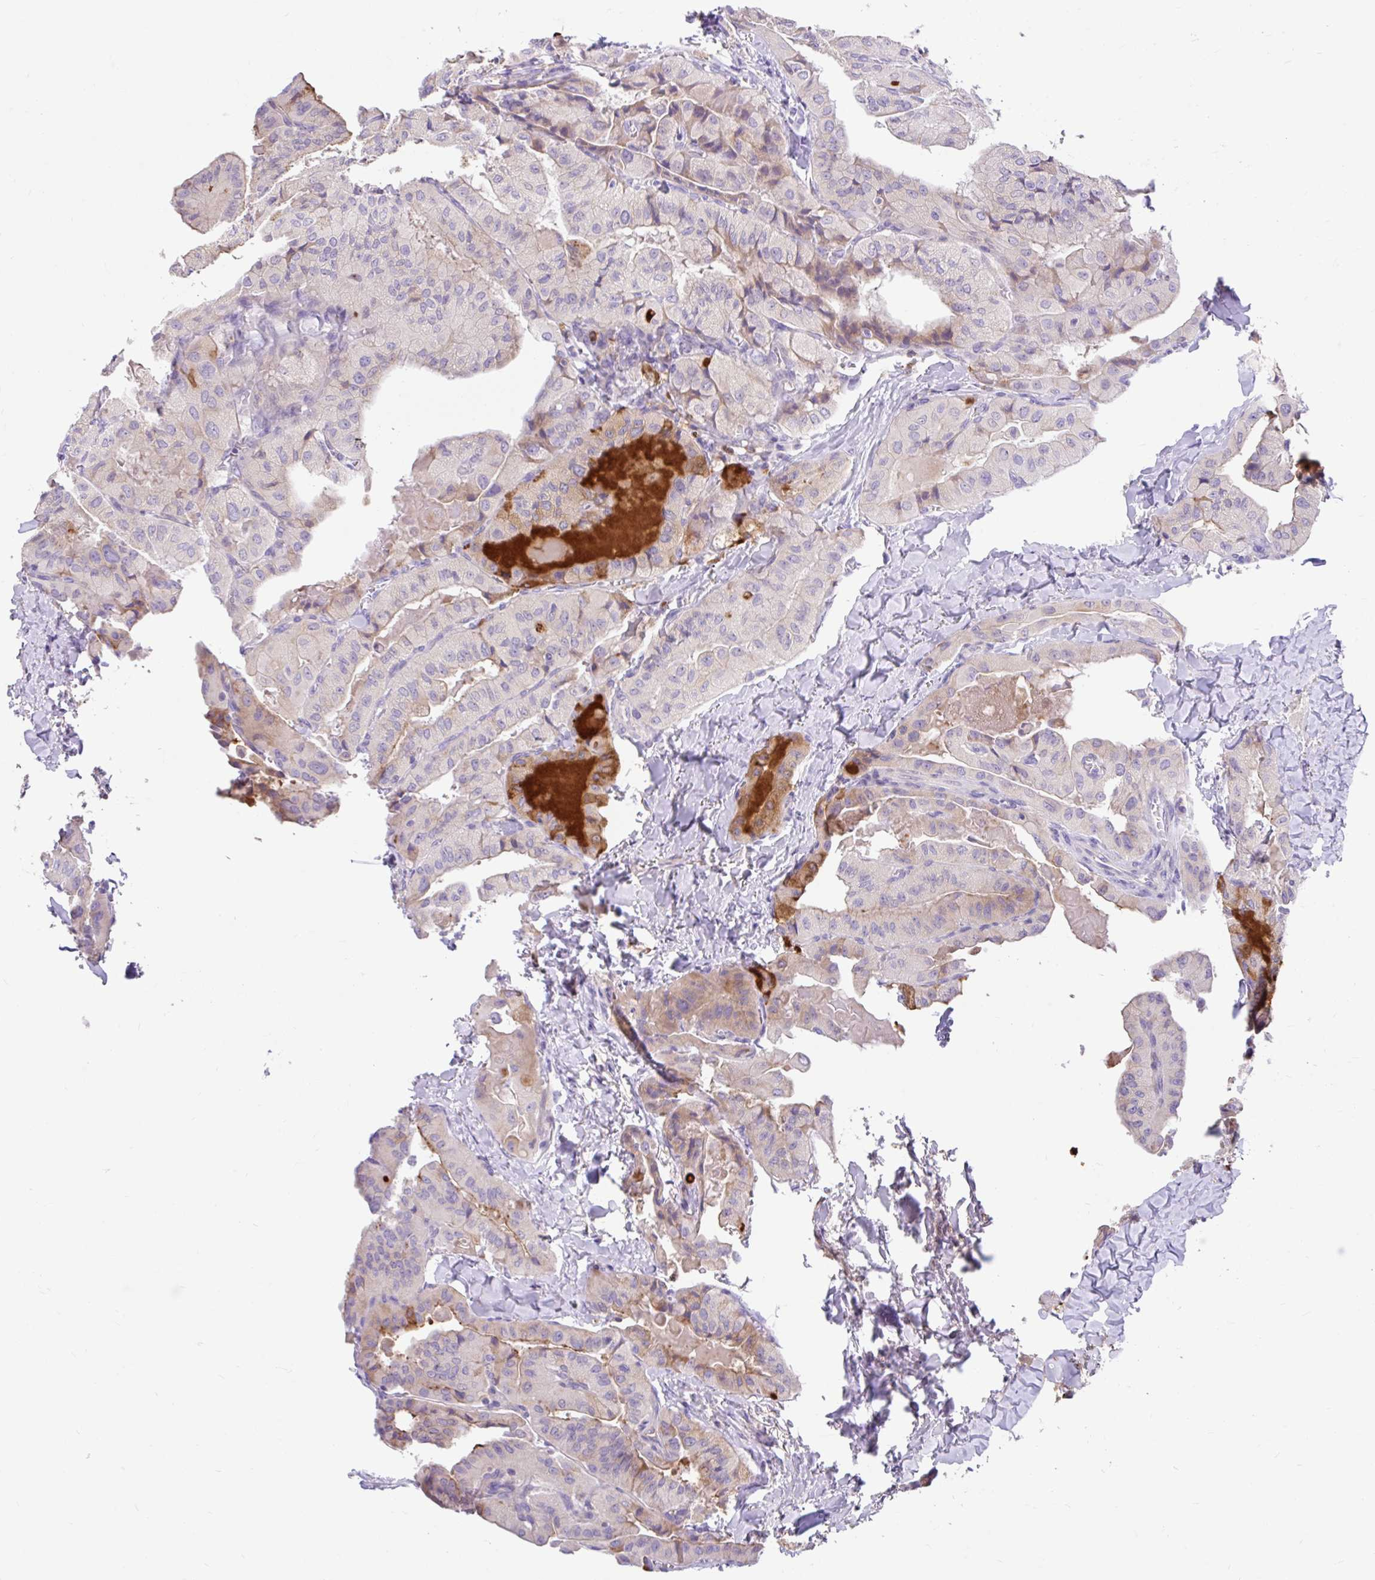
{"staining": {"intensity": "moderate", "quantity": "25%-75%", "location": "cytoplasmic/membranous"}, "tissue": "thyroid cancer", "cell_type": "Tumor cells", "image_type": "cancer", "snomed": [{"axis": "morphology", "description": "Normal tissue, NOS"}, {"axis": "morphology", "description": "Papillary adenocarcinoma, NOS"}, {"axis": "topography", "description": "Thyroid gland"}], "caption": "A micrograph showing moderate cytoplasmic/membranous staining in about 25%-75% of tumor cells in thyroid papillary adenocarcinoma, as visualized by brown immunohistochemical staining.", "gene": "ZNF33A", "patient": {"sex": "female", "age": 59}}